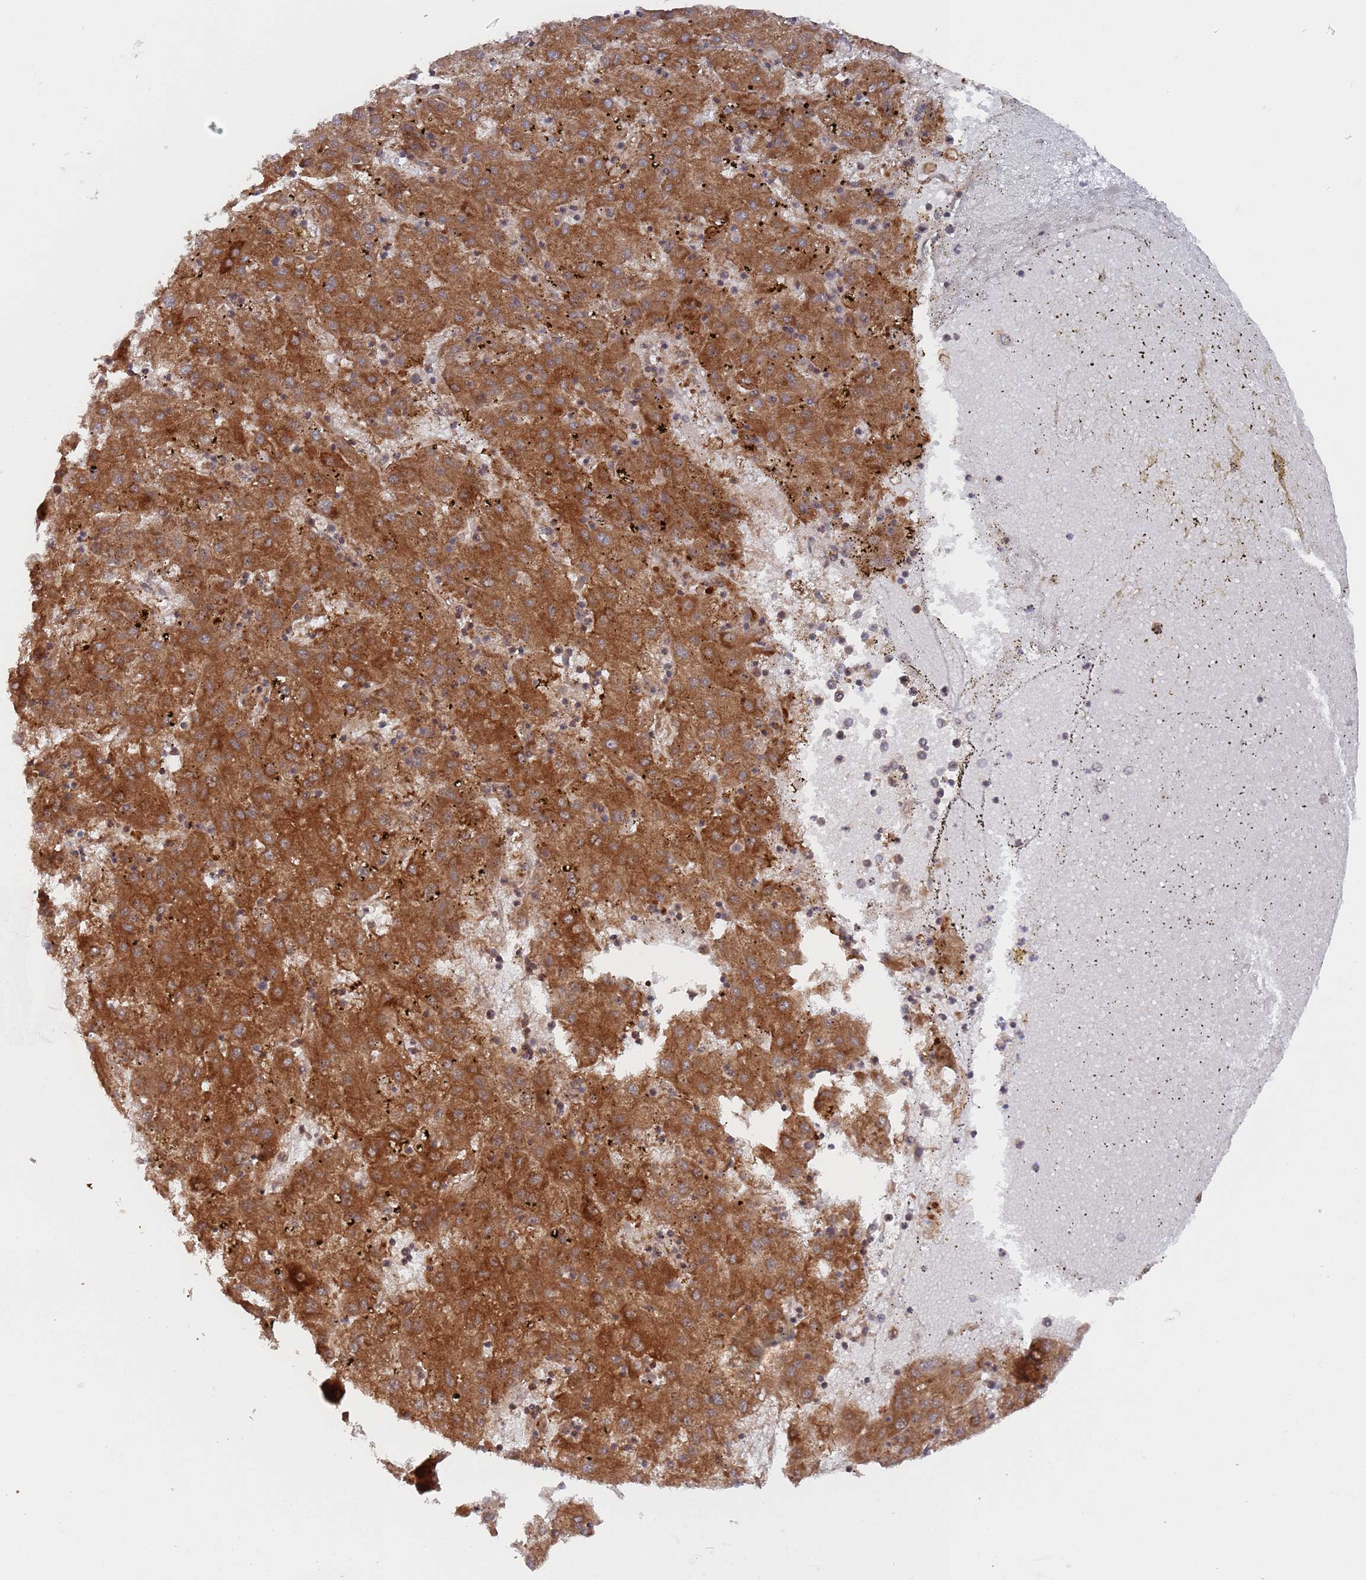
{"staining": {"intensity": "strong", "quantity": ">75%", "location": "cytoplasmic/membranous"}, "tissue": "liver cancer", "cell_type": "Tumor cells", "image_type": "cancer", "snomed": [{"axis": "morphology", "description": "Carcinoma, Hepatocellular, NOS"}, {"axis": "topography", "description": "Liver"}], "caption": "Liver hepatocellular carcinoma stained for a protein (brown) reveals strong cytoplasmic/membranous positive positivity in approximately >75% of tumor cells.", "gene": "DDX60", "patient": {"sex": "male", "age": 72}}